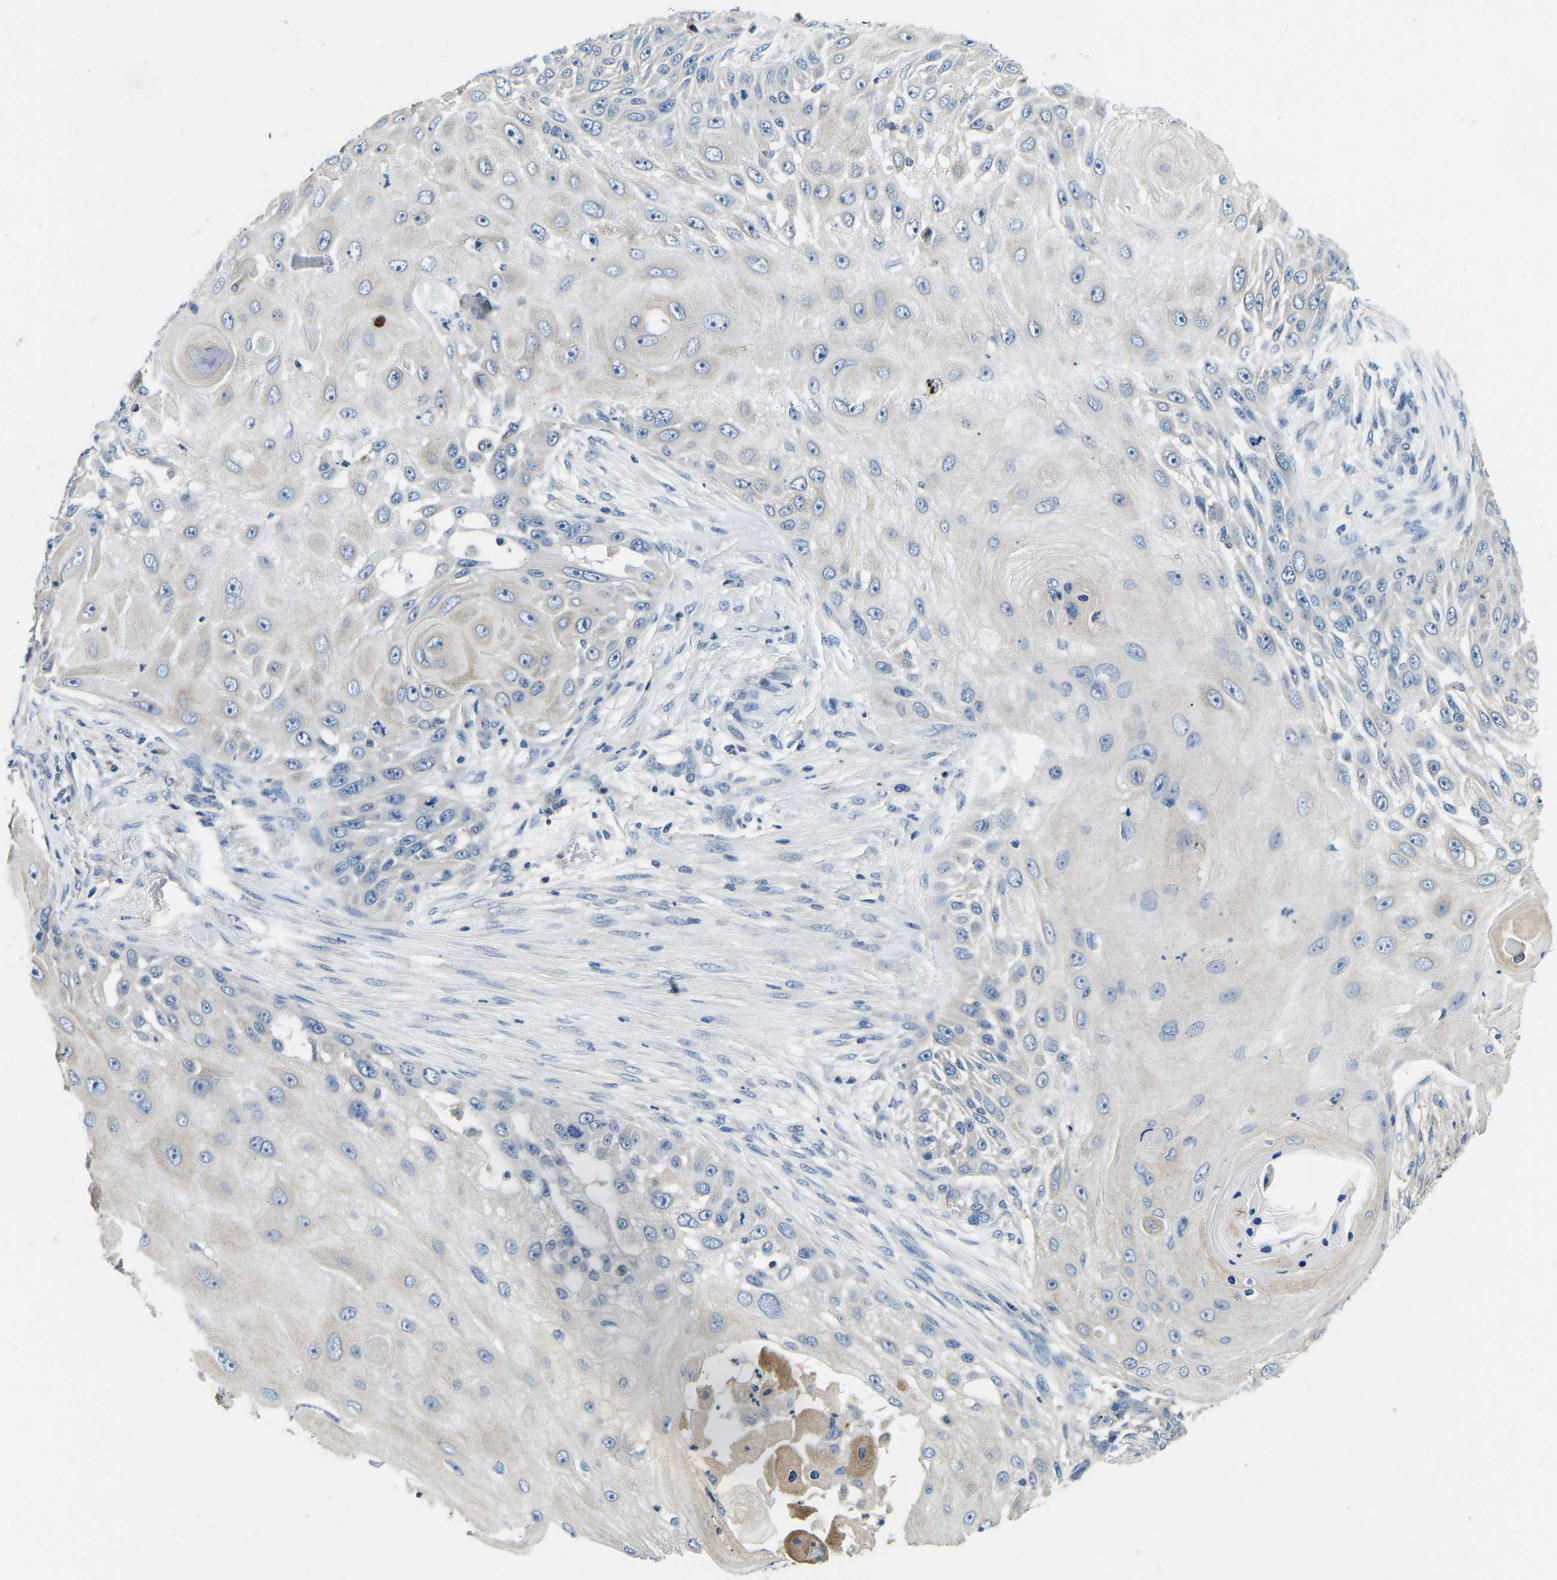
{"staining": {"intensity": "negative", "quantity": "none", "location": "none"}, "tissue": "skin cancer", "cell_type": "Tumor cells", "image_type": "cancer", "snomed": [{"axis": "morphology", "description": "Squamous cell carcinoma, NOS"}, {"axis": "topography", "description": "Skin"}], "caption": "This is an IHC image of human skin cancer (squamous cell carcinoma). There is no positivity in tumor cells.", "gene": "PDCD6IP", "patient": {"sex": "female", "age": 44}}